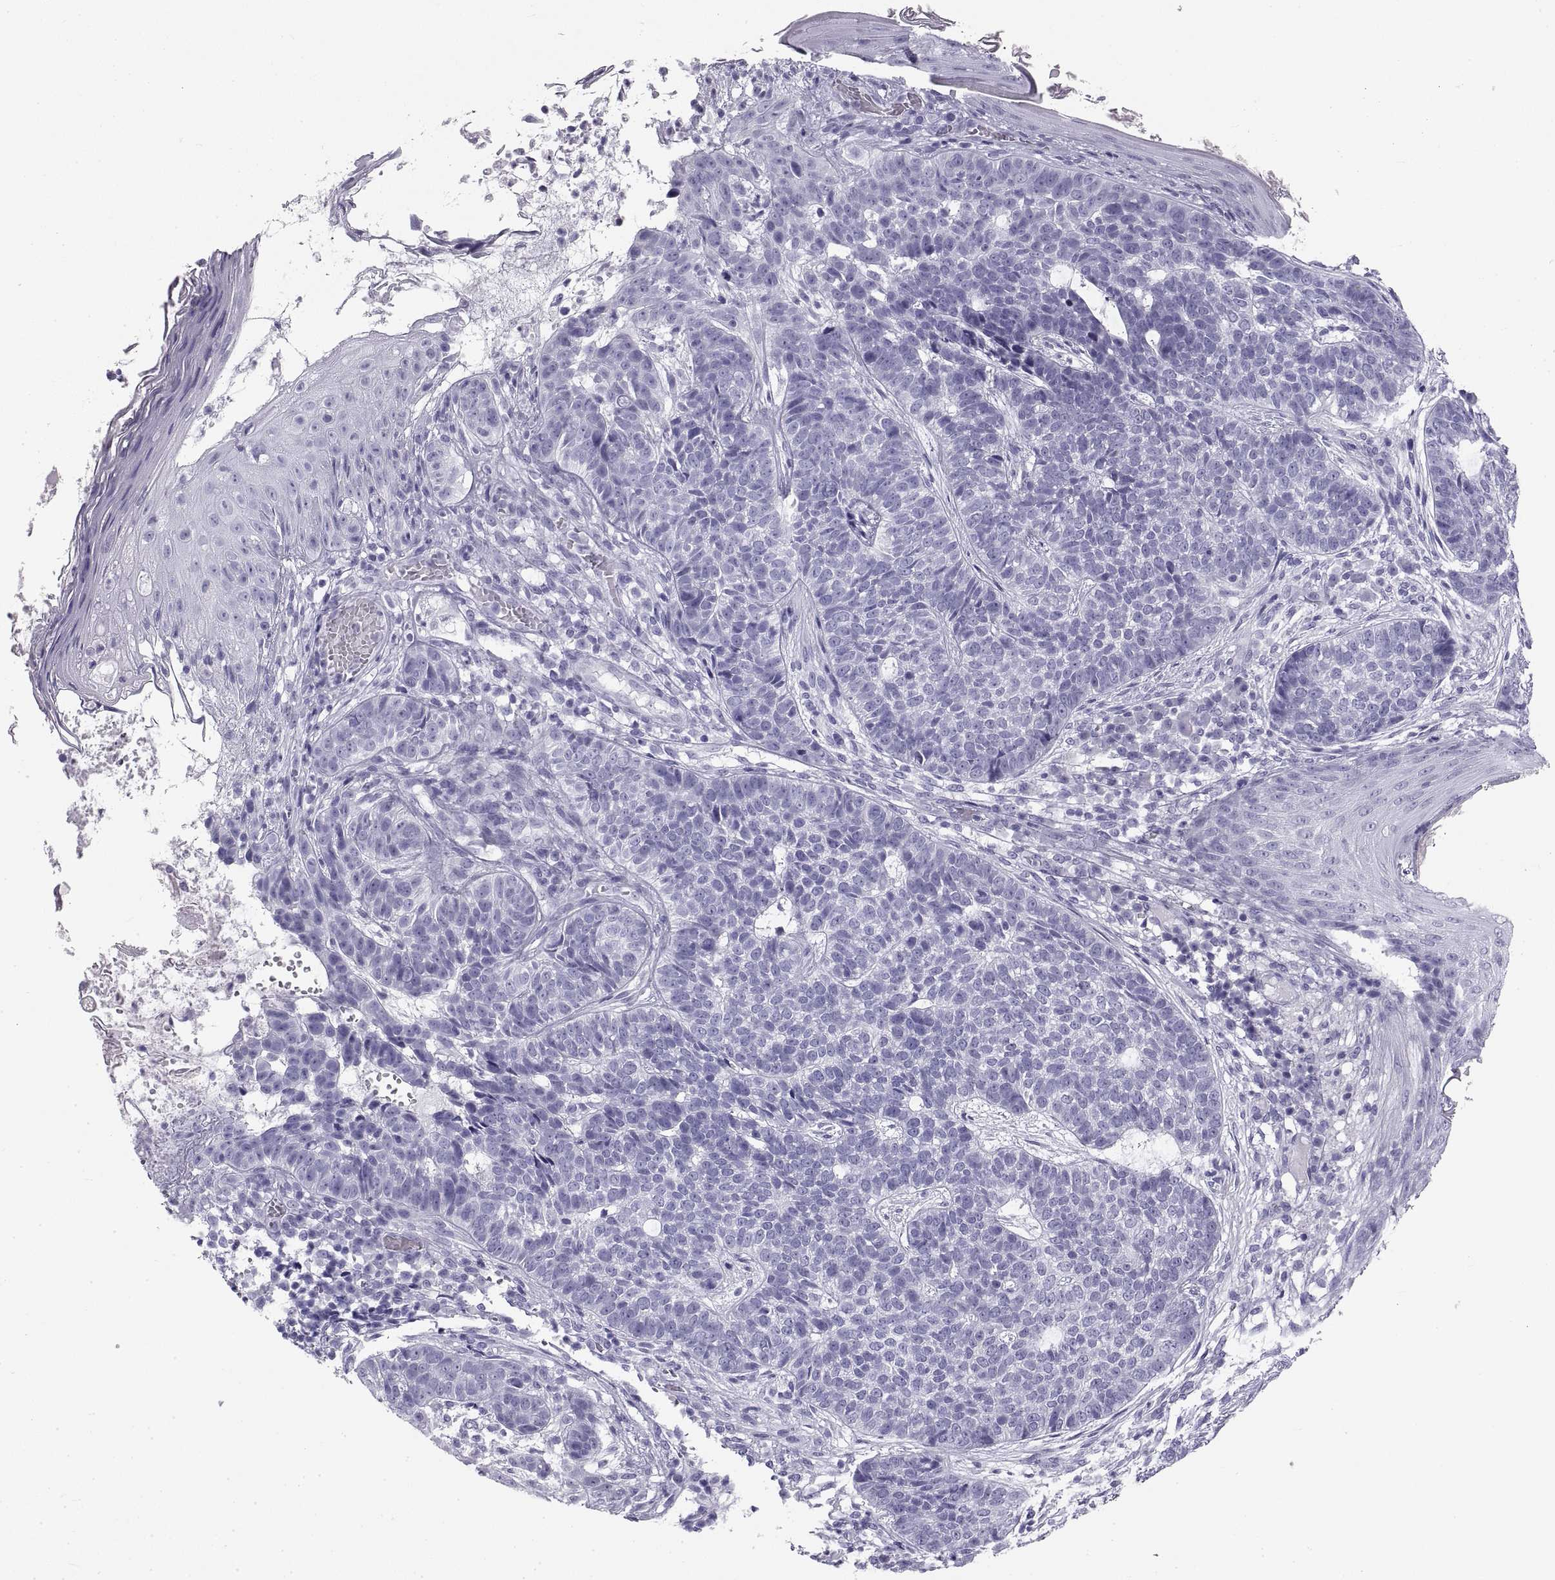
{"staining": {"intensity": "negative", "quantity": "none", "location": "none"}, "tissue": "skin cancer", "cell_type": "Tumor cells", "image_type": "cancer", "snomed": [{"axis": "morphology", "description": "Basal cell carcinoma"}, {"axis": "topography", "description": "Skin"}], "caption": "Skin cancer was stained to show a protein in brown. There is no significant positivity in tumor cells.", "gene": "RLBP1", "patient": {"sex": "female", "age": 69}}